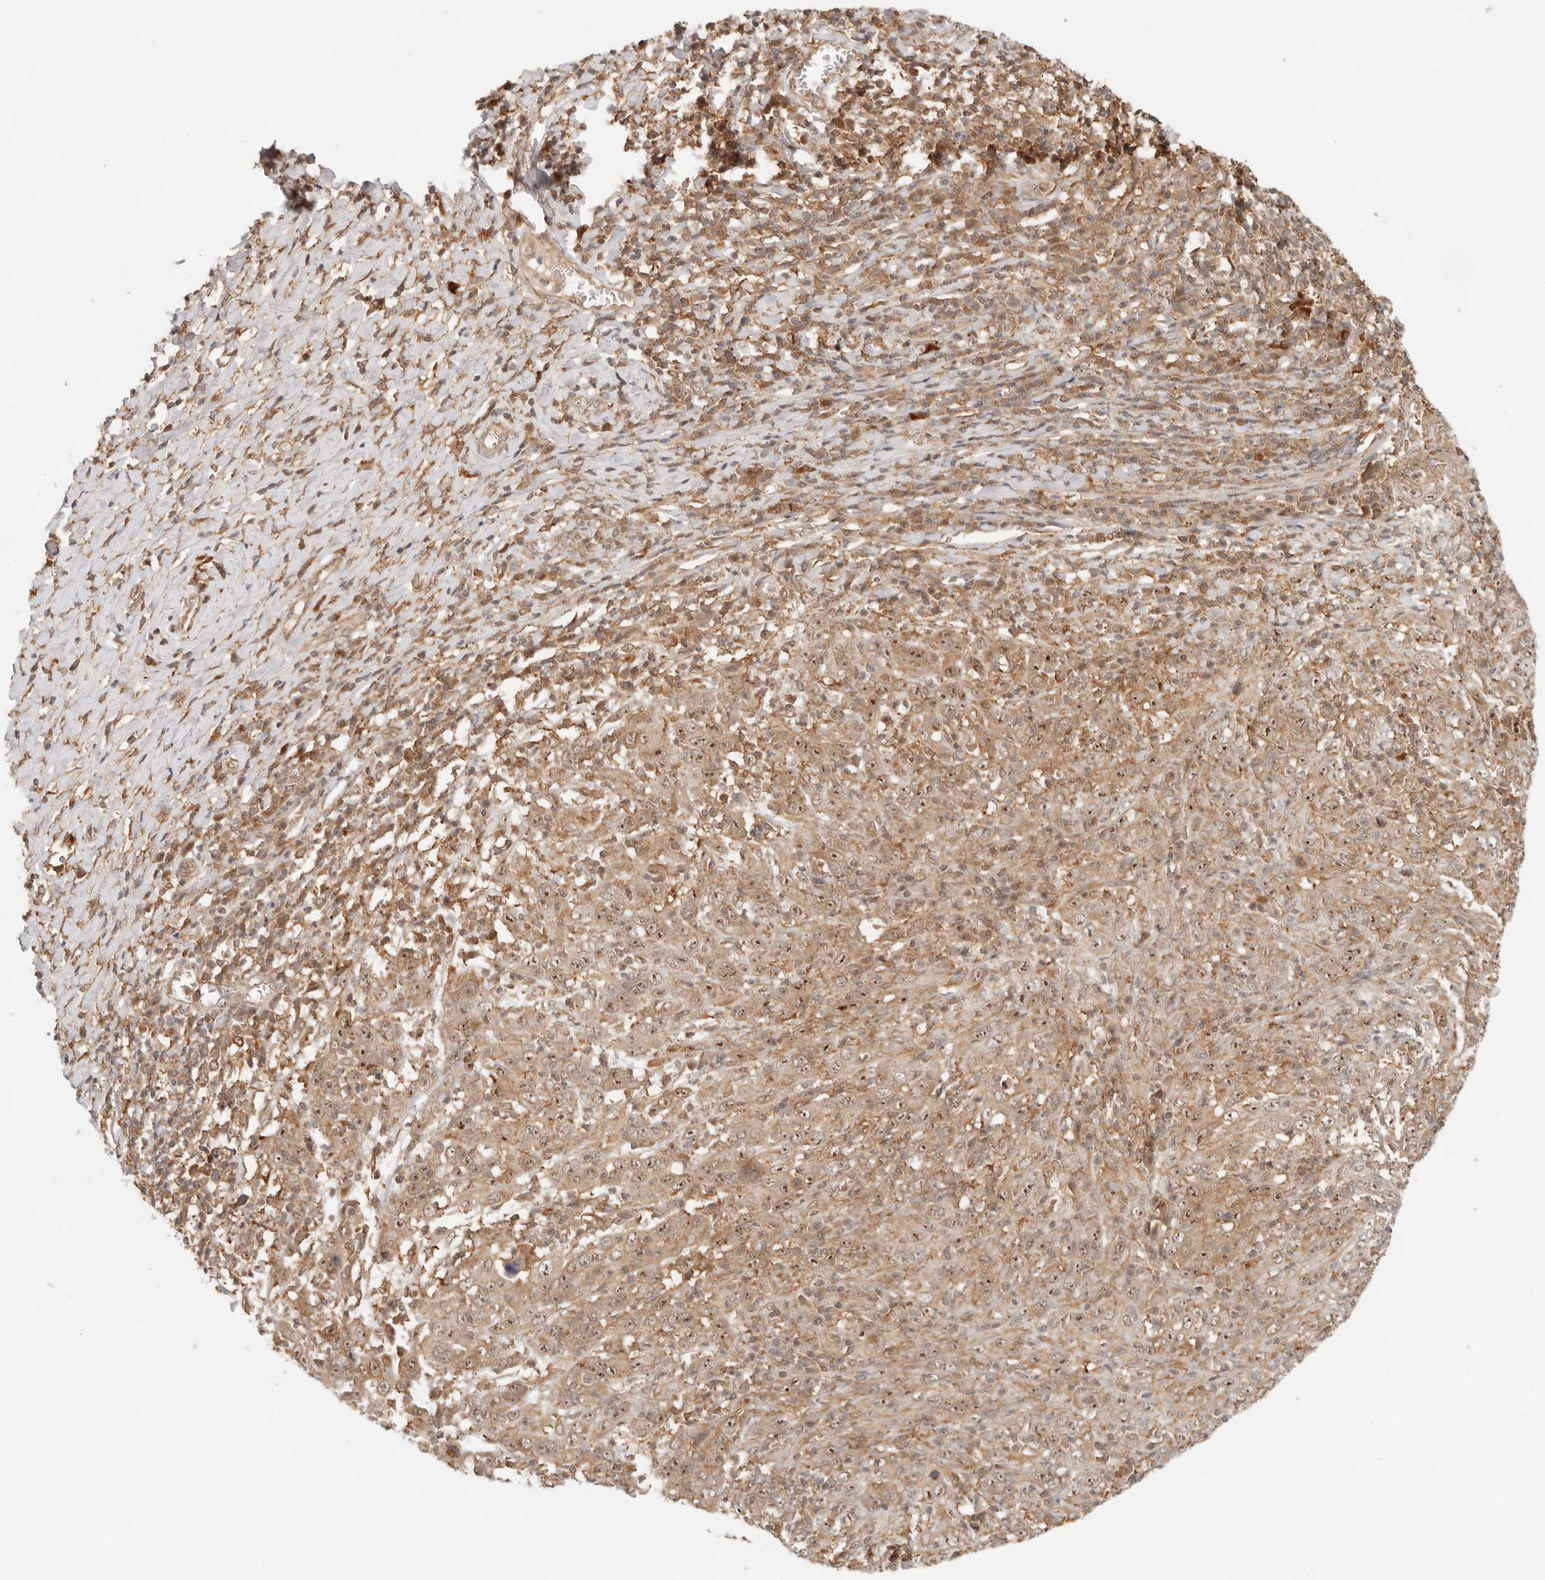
{"staining": {"intensity": "moderate", "quantity": ">75%", "location": "nuclear"}, "tissue": "cervical cancer", "cell_type": "Tumor cells", "image_type": "cancer", "snomed": [{"axis": "morphology", "description": "Squamous cell carcinoma, NOS"}, {"axis": "topography", "description": "Cervix"}], "caption": "A medium amount of moderate nuclear expression is appreciated in approximately >75% of tumor cells in cervical cancer (squamous cell carcinoma) tissue. Nuclei are stained in blue.", "gene": "HEXD", "patient": {"sex": "female", "age": 46}}